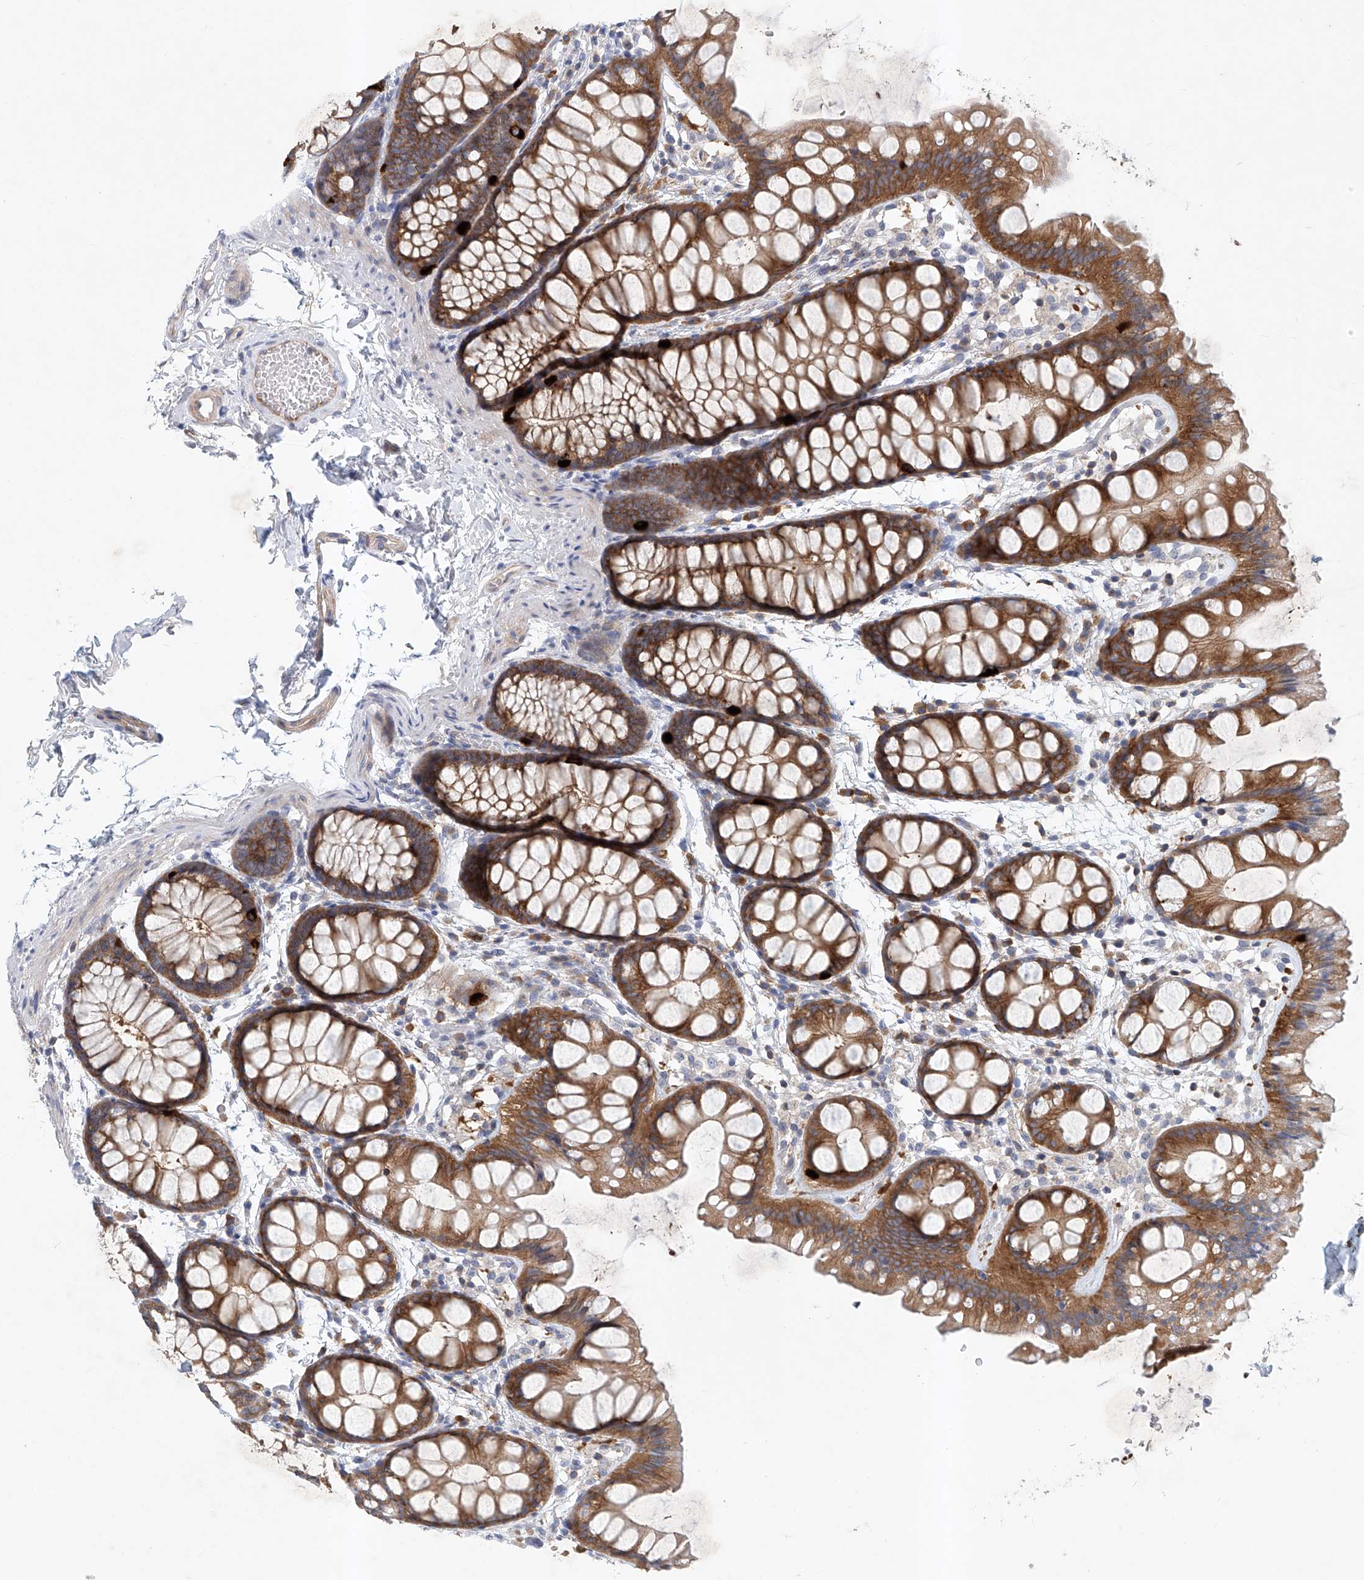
{"staining": {"intensity": "weak", "quantity": ">75%", "location": "cytoplasmic/membranous"}, "tissue": "colon", "cell_type": "Endothelial cells", "image_type": "normal", "snomed": [{"axis": "morphology", "description": "Normal tissue, NOS"}, {"axis": "topography", "description": "Colon"}], "caption": "Normal colon was stained to show a protein in brown. There is low levels of weak cytoplasmic/membranous expression in approximately >75% of endothelial cells. (brown staining indicates protein expression, while blue staining denotes nuclei).", "gene": "CARMIL1", "patient": {"sex": "male", "age": 47}}